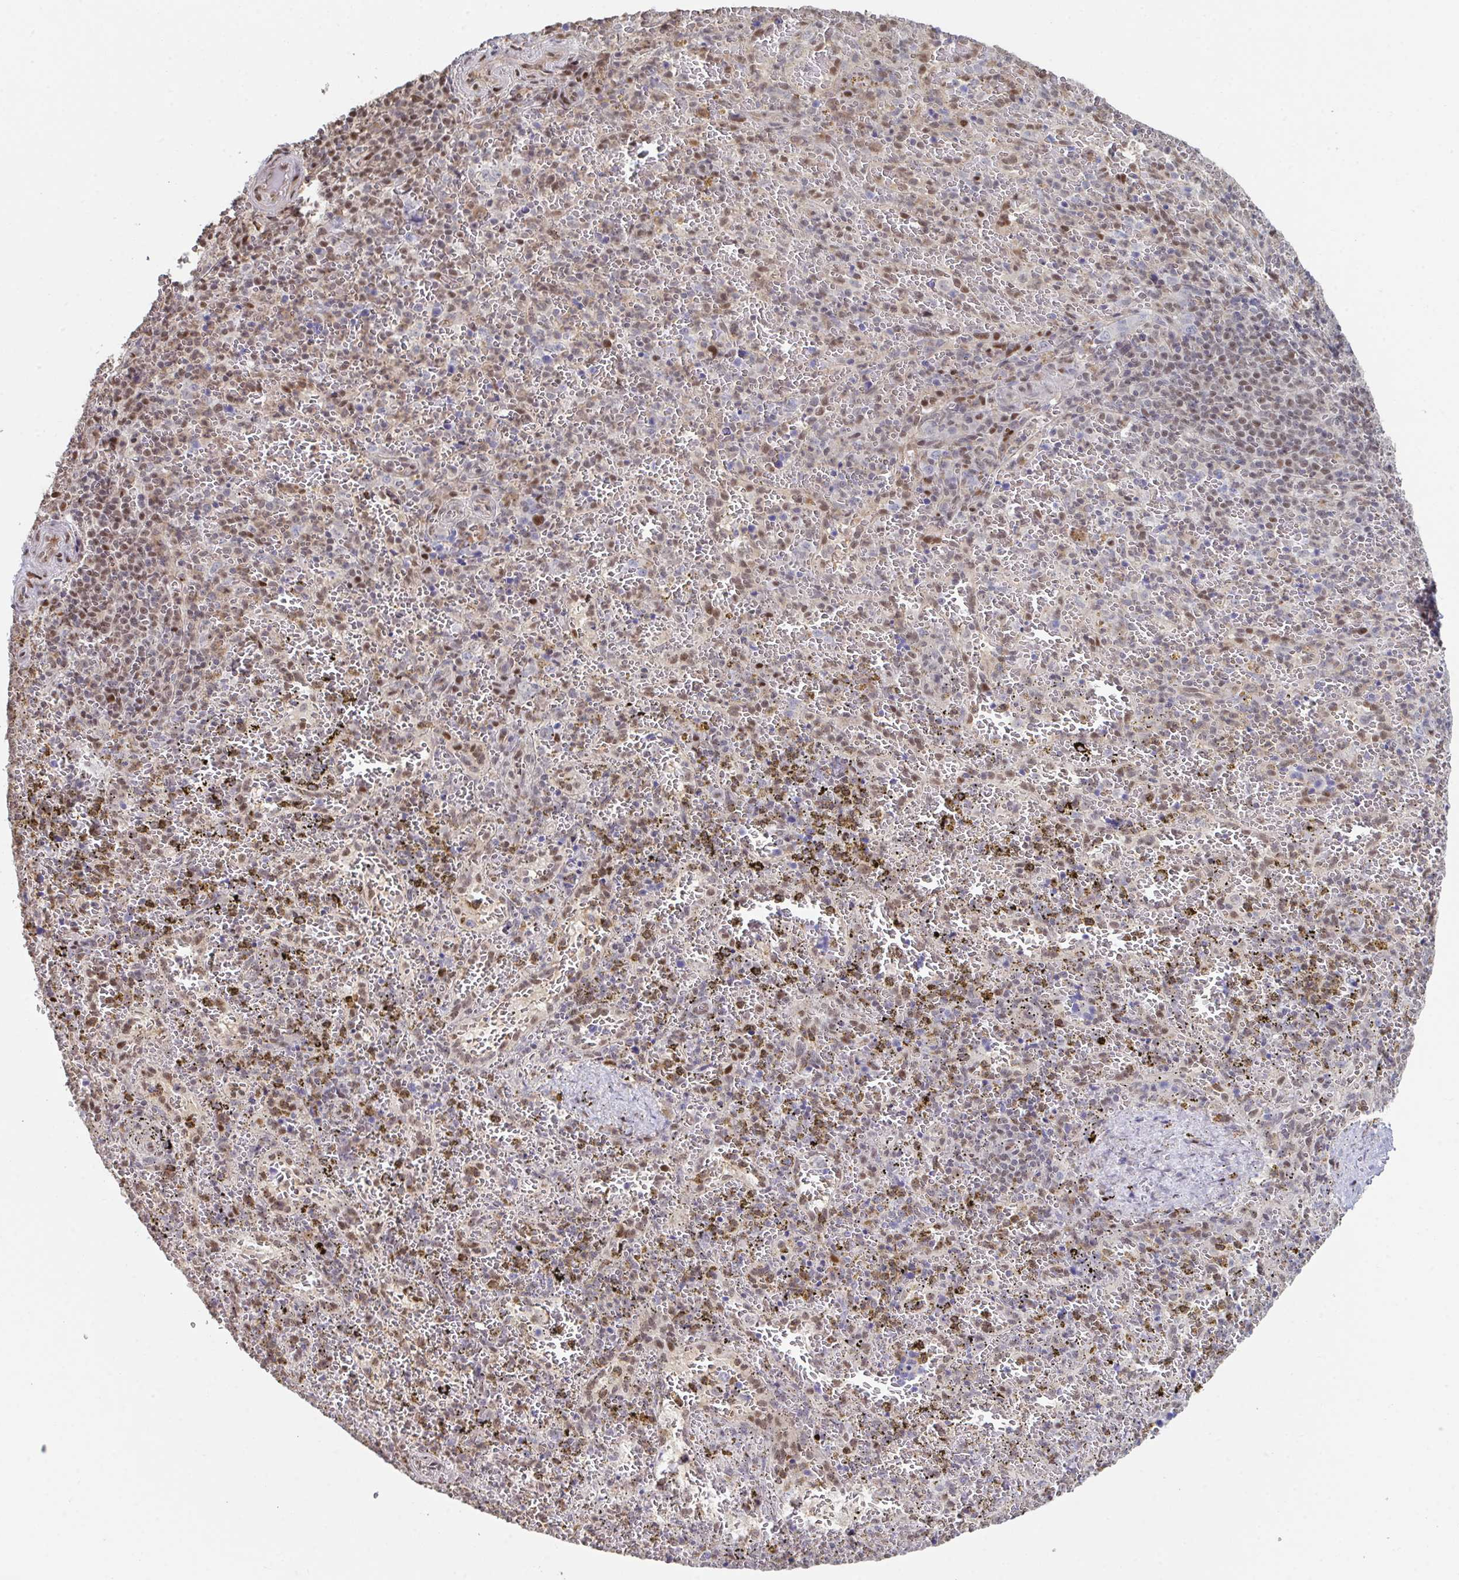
{"staining": {"intensity": "moderate", "quantity": "<25%", "location": "nuclear"}, "tissue": "spleen", "cell_type": "Cells in red pulp", "image_type": "normal", "snomed": [{"axis": "morphology", "description": "Normal tissue, NOS"}, {"axis": "topography", "description": "Spleen"}], "caption": "IHC (DAB (3,3'-diaminobenzidine)) staining of benign spleen exhibits moderate nuclear protein staining in about <25% of cells in red pulp. (DAB = brown stain, brightfield microscopy at high magnification).", "gene": "ACD", "patient": {"sex": "female", "age": 50}}